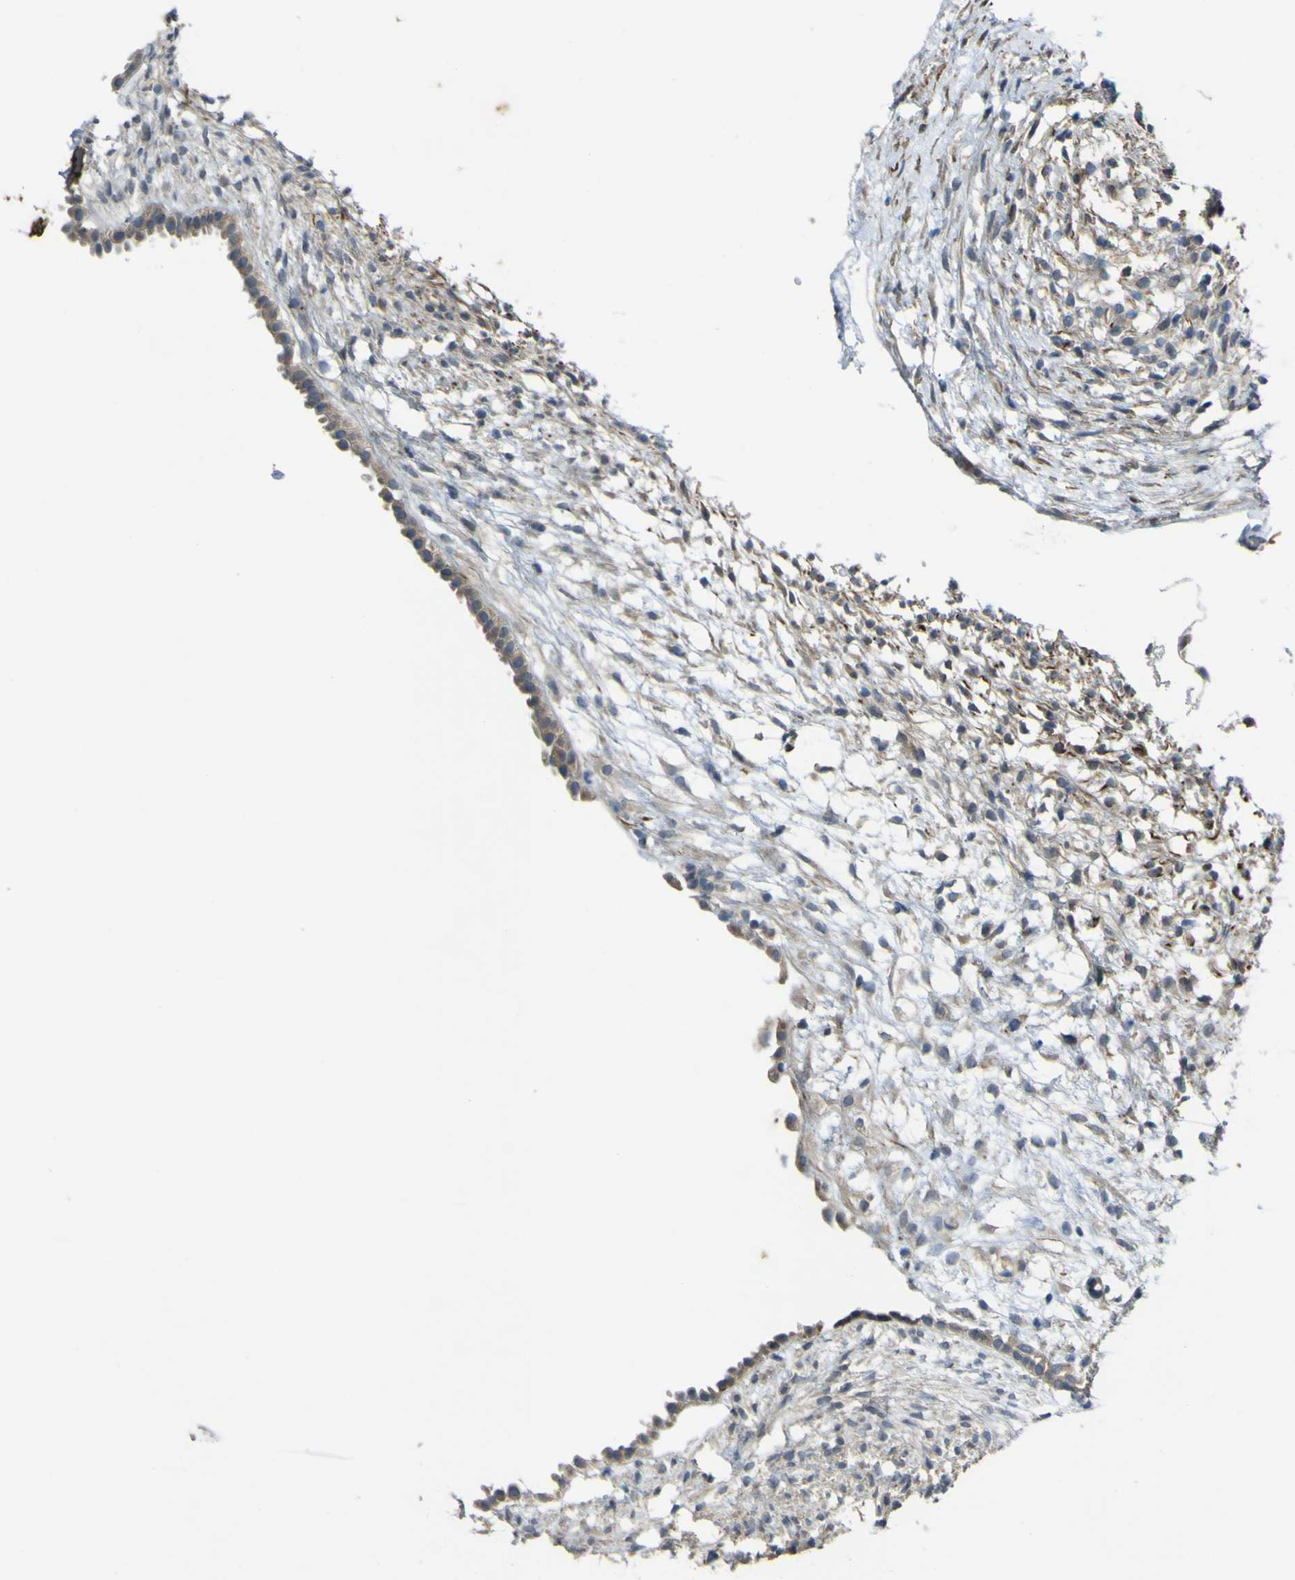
{"staining": {"intensity": "weak", "quantity": "<25%", "location": "cytoplasmic/membranous"}, "tissue": "ovary", "cell_type": "Ovarian stroma cells", "image_type": "normal", "snomed": [{"axis": "morphology", "description": "Normal tissue, NOS"}, {"axis": "morphology", "description": "Cyst, NOS"}, {"axis": "topography", "description": "Ovary"}], "caption": "High power microscopy photomicrograph of an IHC histopathology image of unremarkable ovary, revealing no significant staining in ovarian stroma cells.", "gene": "LDLR", "patient": {"sex": "female", "age": 18}}